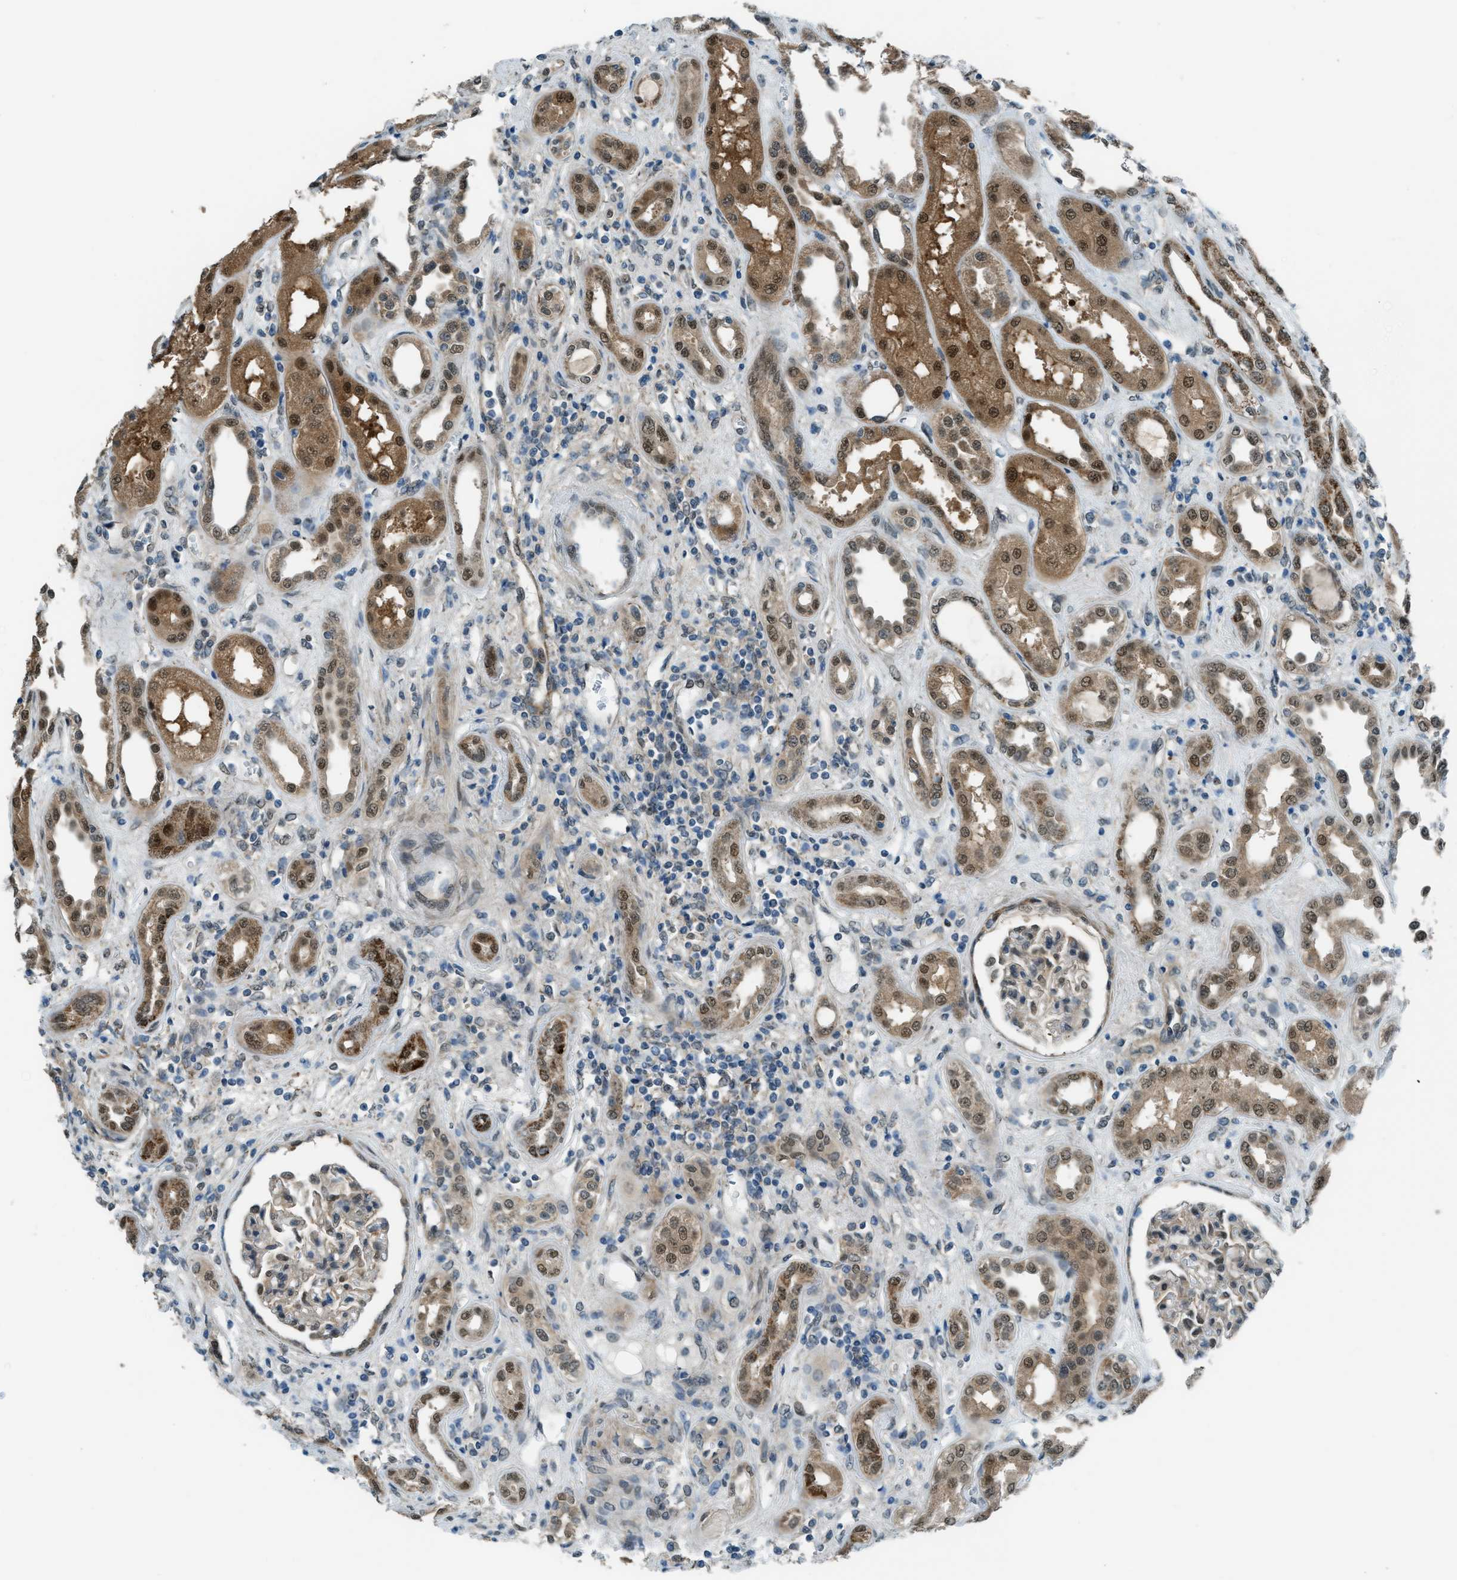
{"staining": {"intensity": "moderate", "quantity": "25%-75%", "location": "cytoplasmic/membranous,nuclear"}, "tissue": "kidney", "cell_type": "Cells in glomeruli", "image_type": "normal", "snomed": [{"axis": "morphology", "description": "Normal tissue, NOS"}, {"axis": "topography", "description": "Kidney"}], "caption": "Immunohistochemical staining of unremarkable kidney exhibits moderate cytoplasmic/membranous,nuclear protein positivity in approximately 25%-75% of cells in glomeruli.", "gene": "NPEPL1", "patient": {"sex": "male", "age": 59}}